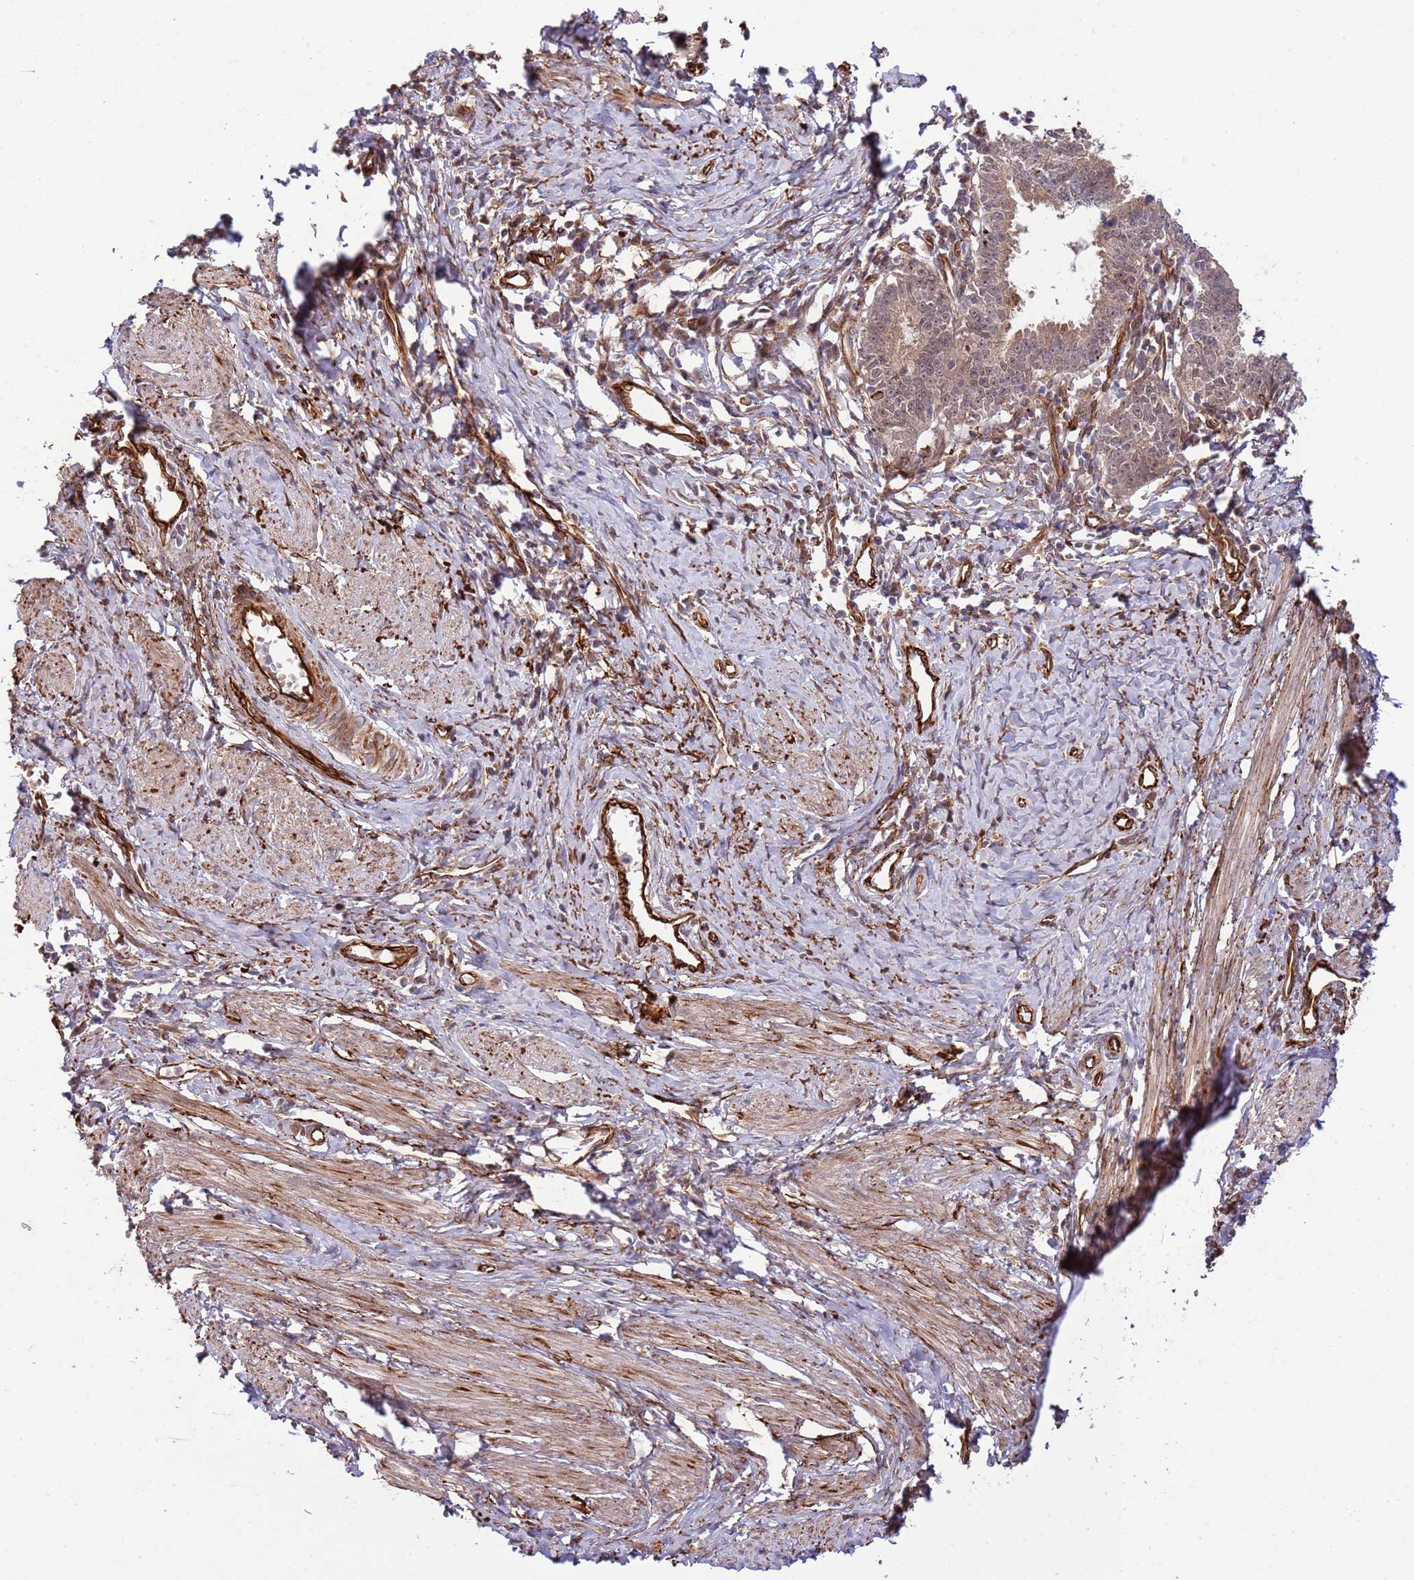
{"staining": {"intensity": "weak", "quantity": ">75%", "location": "cytoplasmic/membranous"}, "tissue": "cervical cancer", "cell_type": "Tumor cells", "image_type": "cancer", "snomed": [{"axis": "morphology", "description": "Adenocarcinoma, NOS"}, {"axis": "topography", "description": "Cervix"}], "caption": "An image of human cervical adenocarcinoma stained for a protein demonstrates weak cytoplasmic/membranous brown staining in tumor cells.", "gene": "NEK3", "patient": {"sex": "female", "age": 36}}